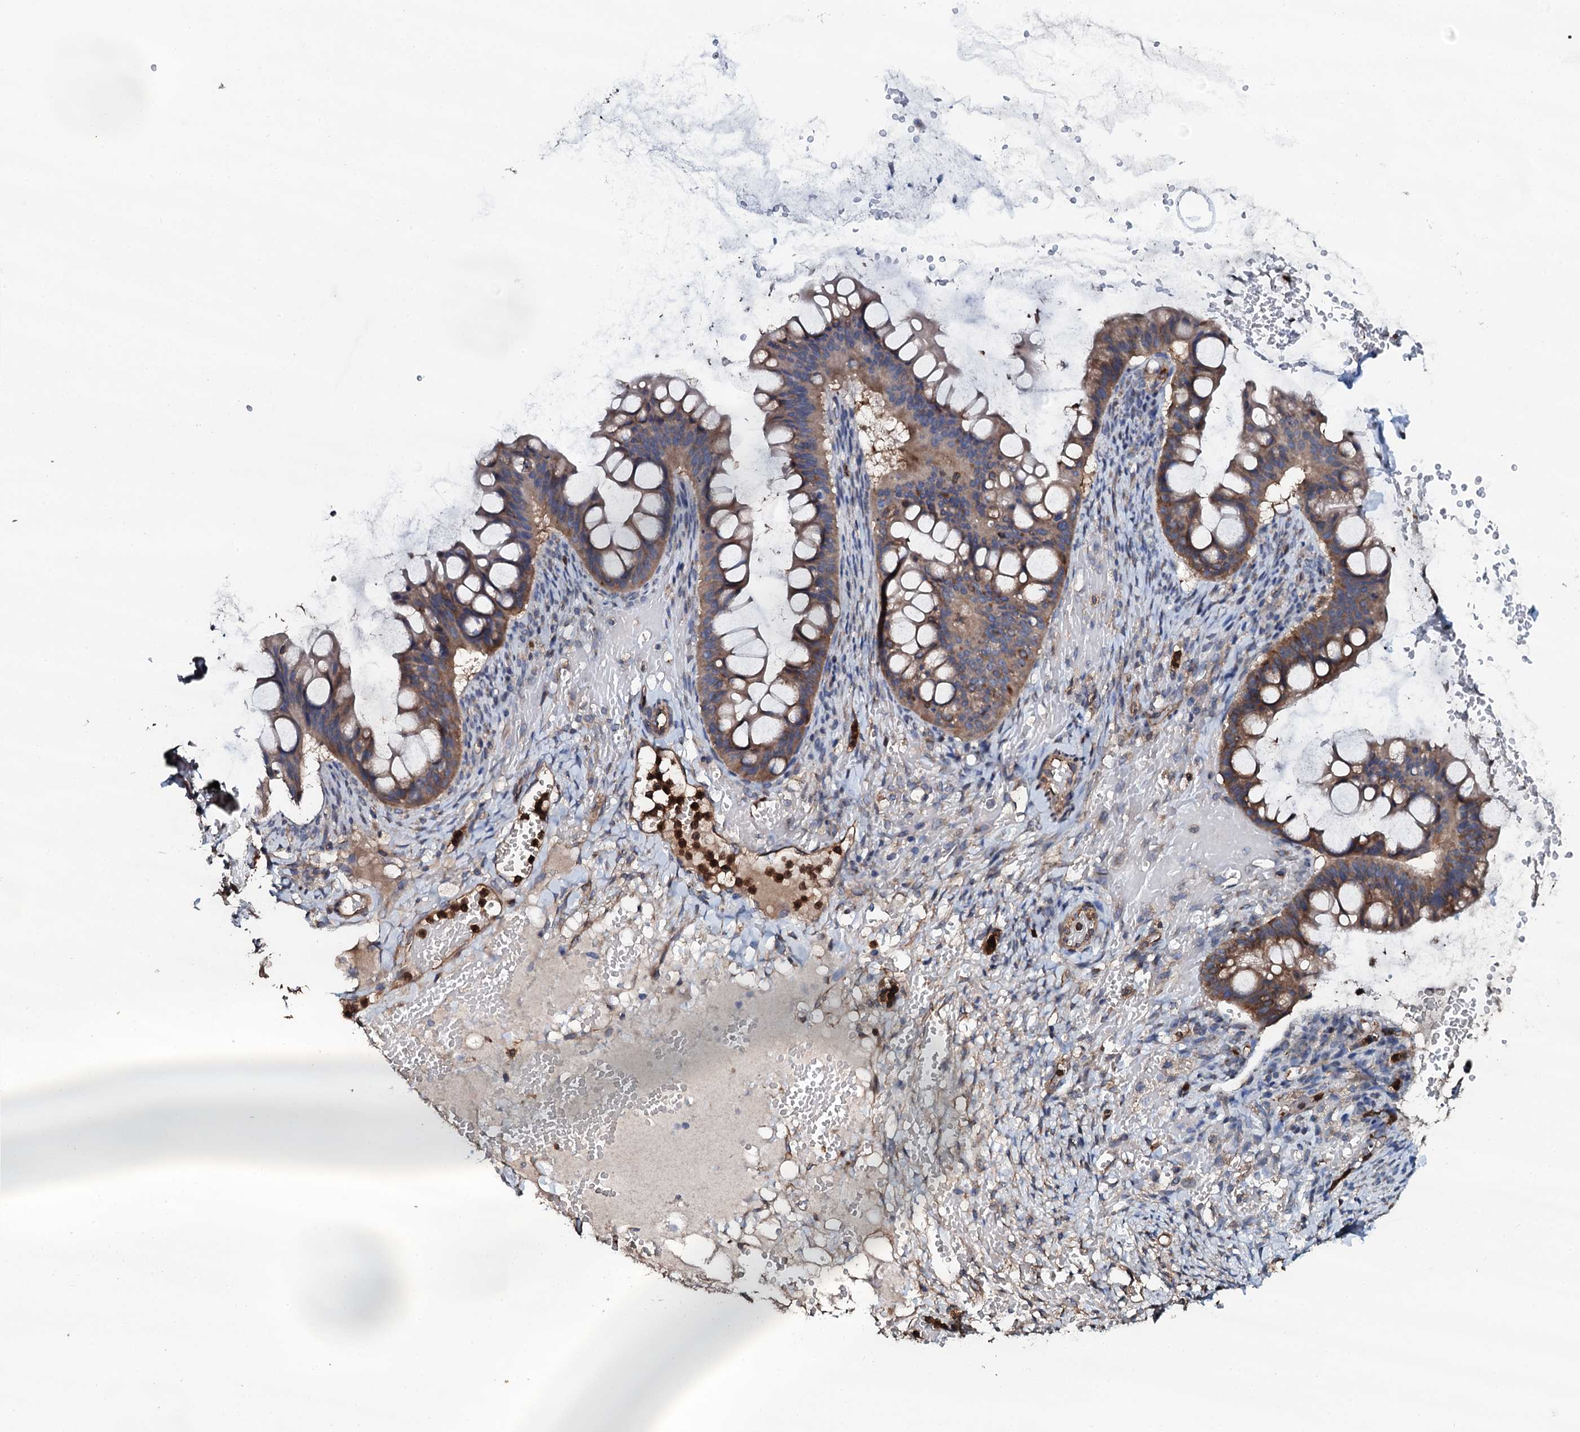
{"staining": {"intensity": "moderate", "quantity": ">75%", "location": "cytoplasmic/membranous"}, "tissue": "ovarian cancer", "cell_type": "Tumor cells", "image_type": "cancer", "snomed": [{"axis": "morphology", "description": "Cystadenocarcinoma, mucinous, NOS"}, {"axis": "topography", "description": "Ovary"}], "caption": "The immunohistochemical stain shows moderate cytoplasmic/membranous positivity in tumor cells of ovarian cancer (mucinous cystadenocarcinoma) tissue.", "gene": "GRK2", "patient": {"sex": "female", "age": 73}}